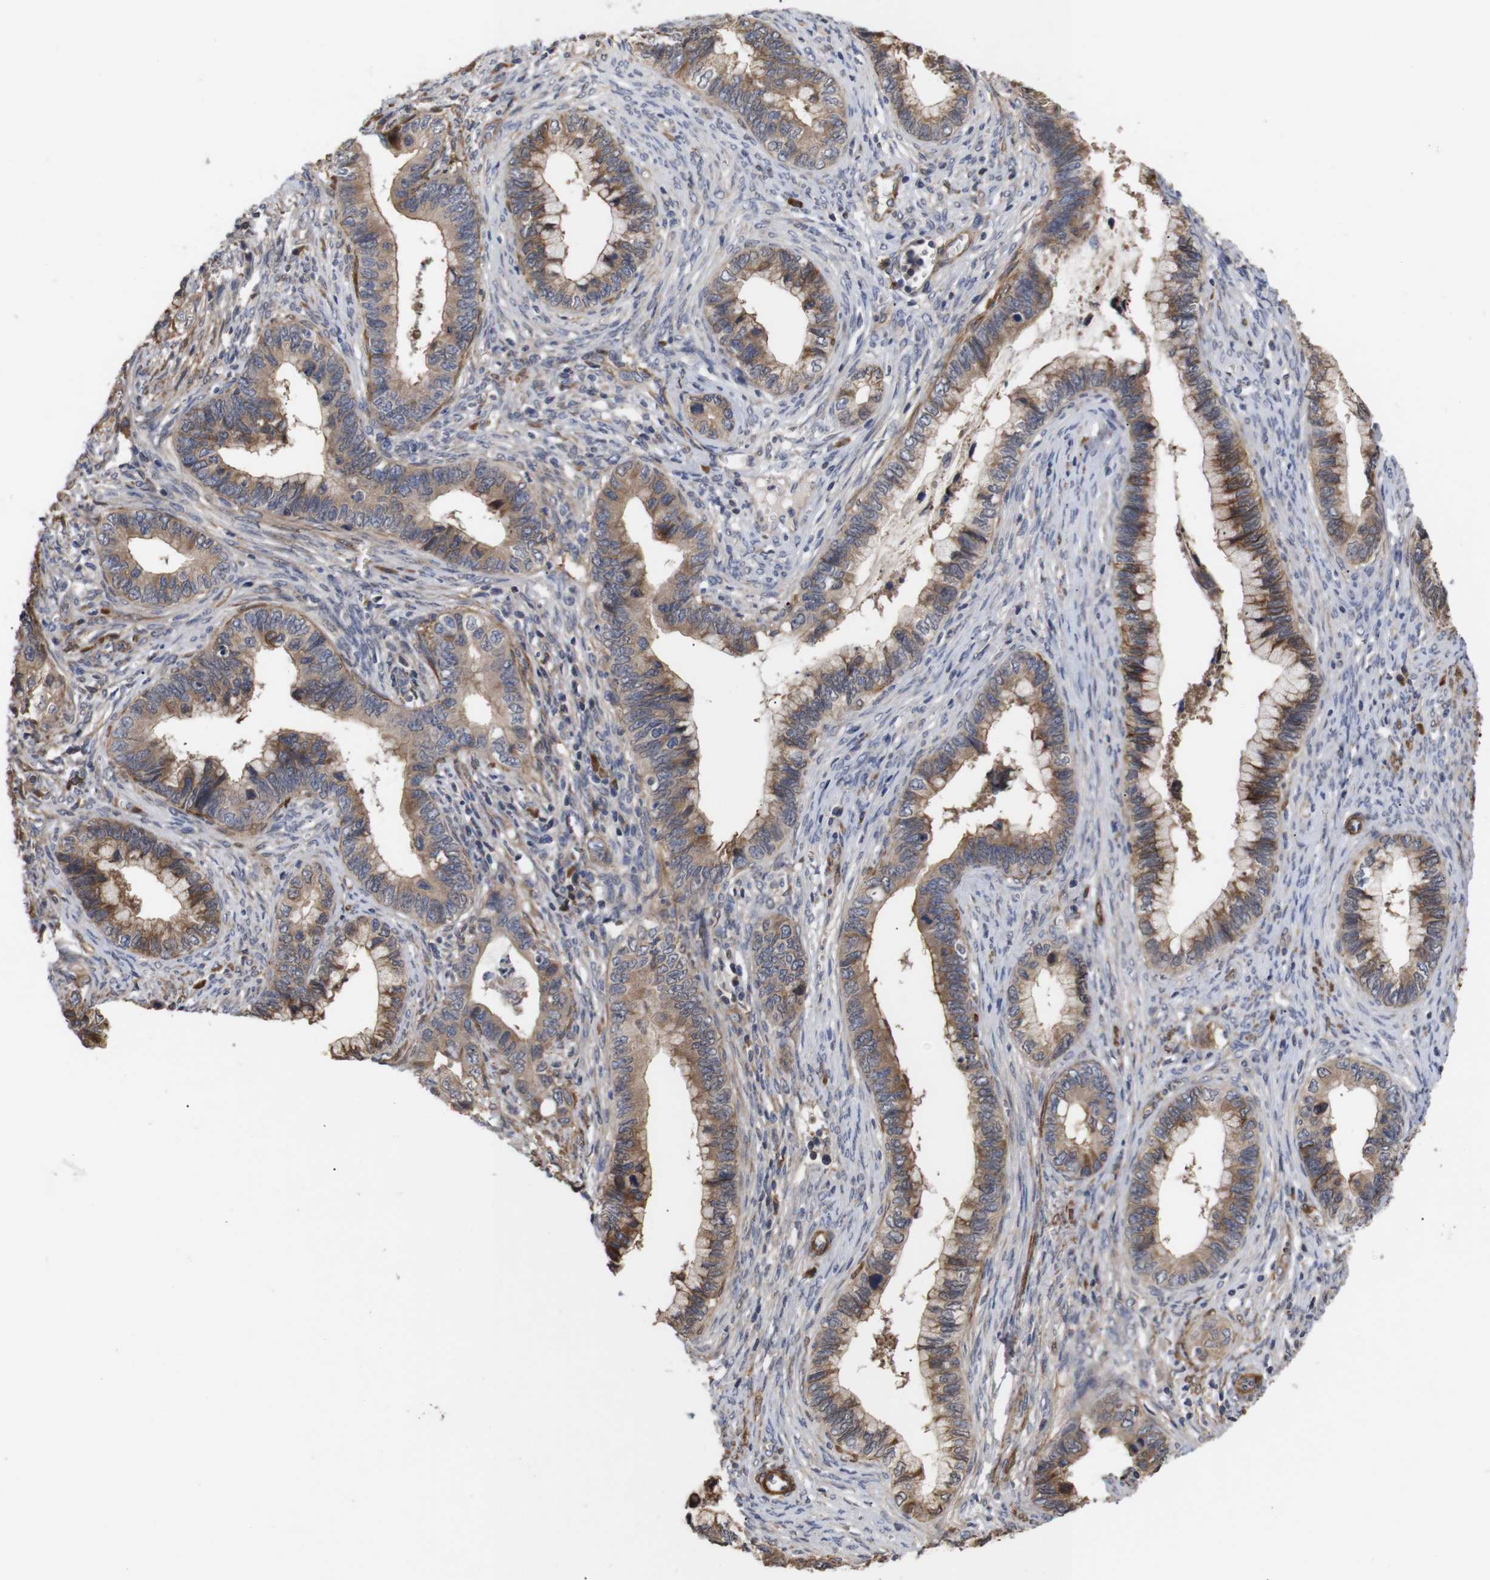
{"staining": {"intensity": "moderate", "quantity": ">75%", "location": "cytoplasmic/membranous"}, "tissue": "cervical cancer", "cell_type": "Tumor cells", "image_type": "cancer", "snomed": [{"axis": "morphology", "description": "Adenocarcinoma, NOS"}, {"axis": "topography", "description": "Cervix"}], "caption": "Protein positivity by IHC exhibits moderate cytoplasmic/membranous expression in approximately >75% of tumor cells in cervical adenocarcinoma. (Brightfield microscopy of DAB IHC at high magnification).", "gene": "PDLIM5", "patient": {"sex": "female", "age": 44}}